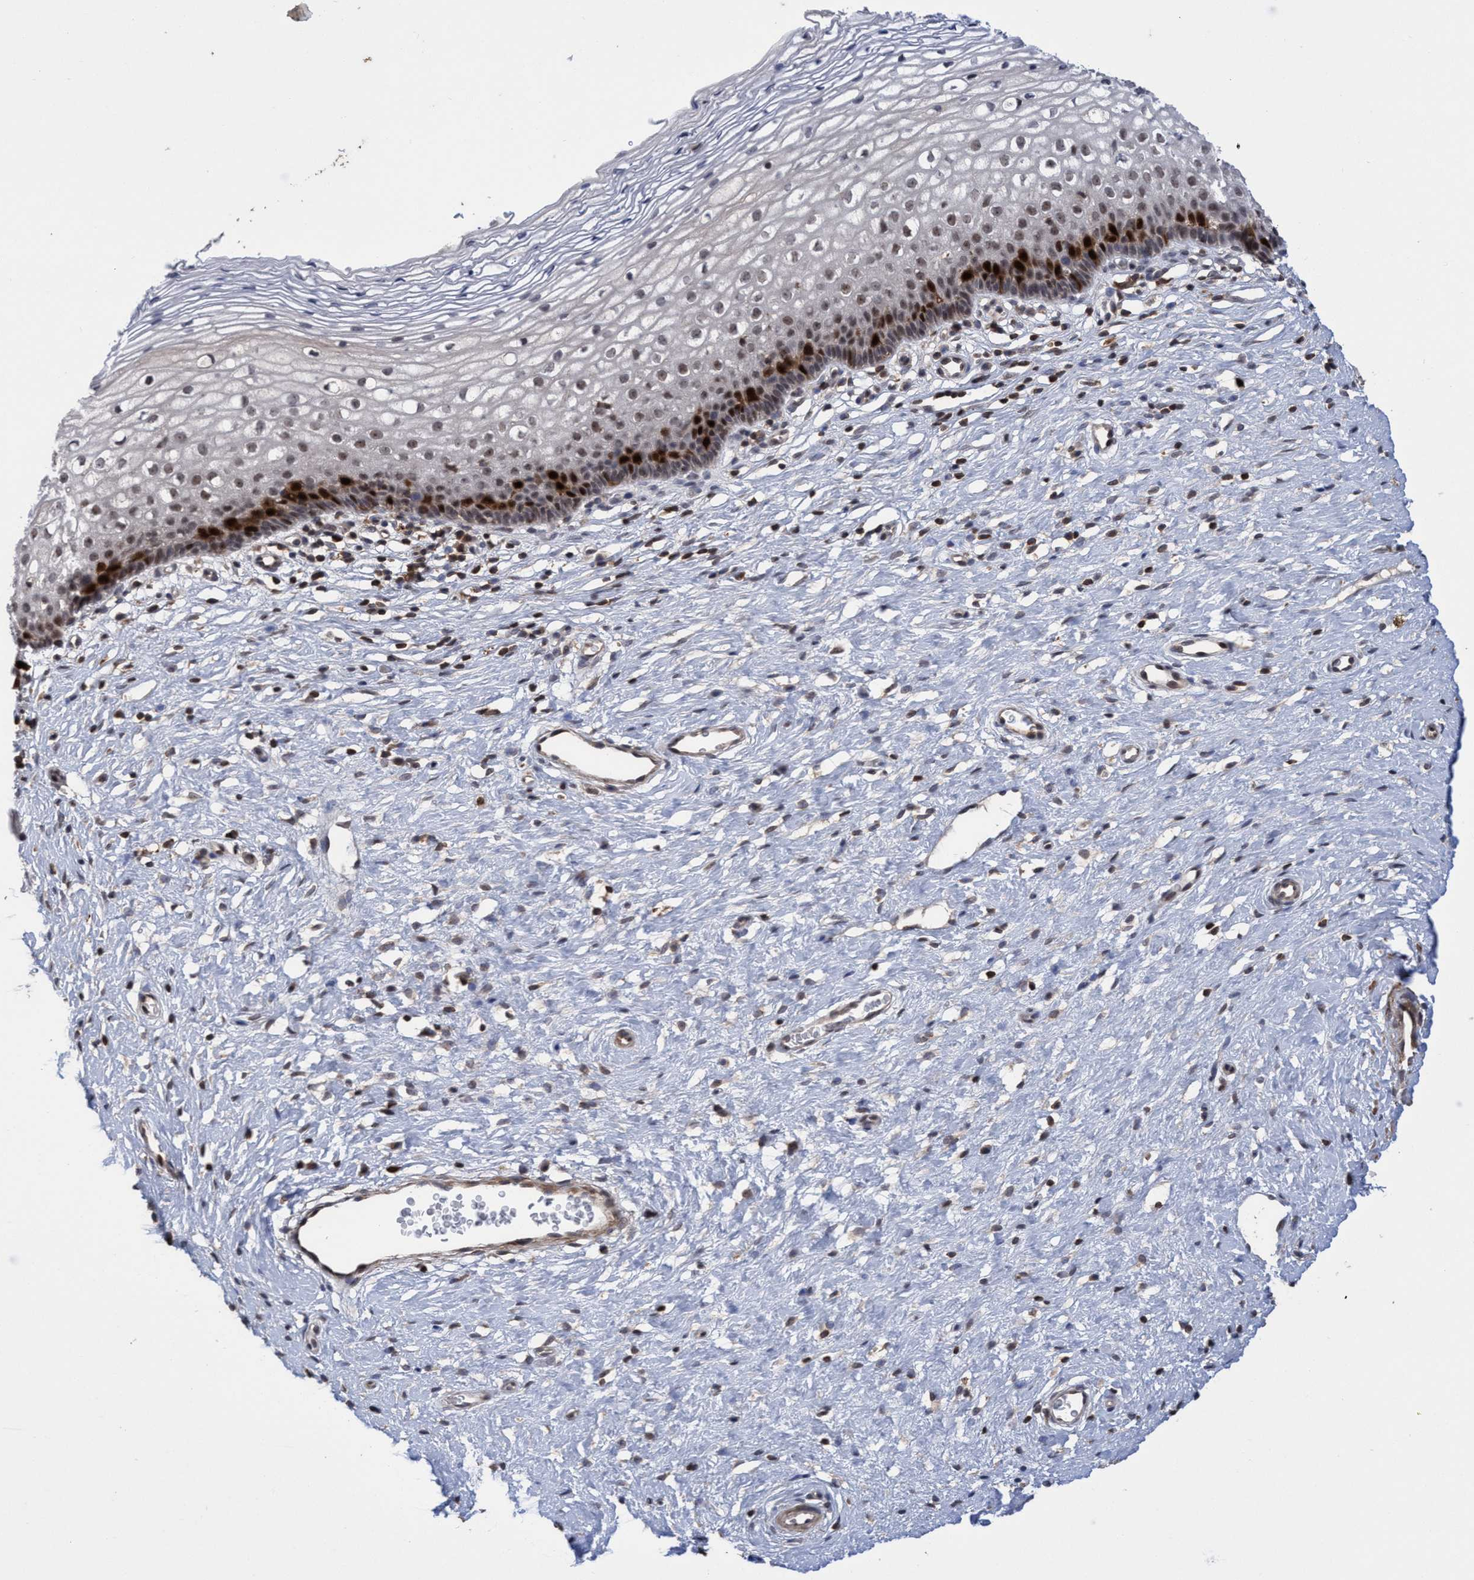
{"staining": {"intensity": "moderate", "quantity": ">75%", "location": "cytoplasmic/membranous,nuclear"}, "tissue": "cervix", "cell_type": "Glandular cells", "image_type": "normal", "snomed": [{"axis": "morphology", "description": "Normal tissue, NOS"}, {"axis": "topography", "description": "Cervix"}], "caption": "IHC micrograph of benign human cervix stained for a protein (brown), which shows medium levels of moderate cytoplasmic/membranous,nuclear positivity in approximately >75% of glandular cells.", "gene": "SLBP", "patient": {"sex": "female", "age": 27}}